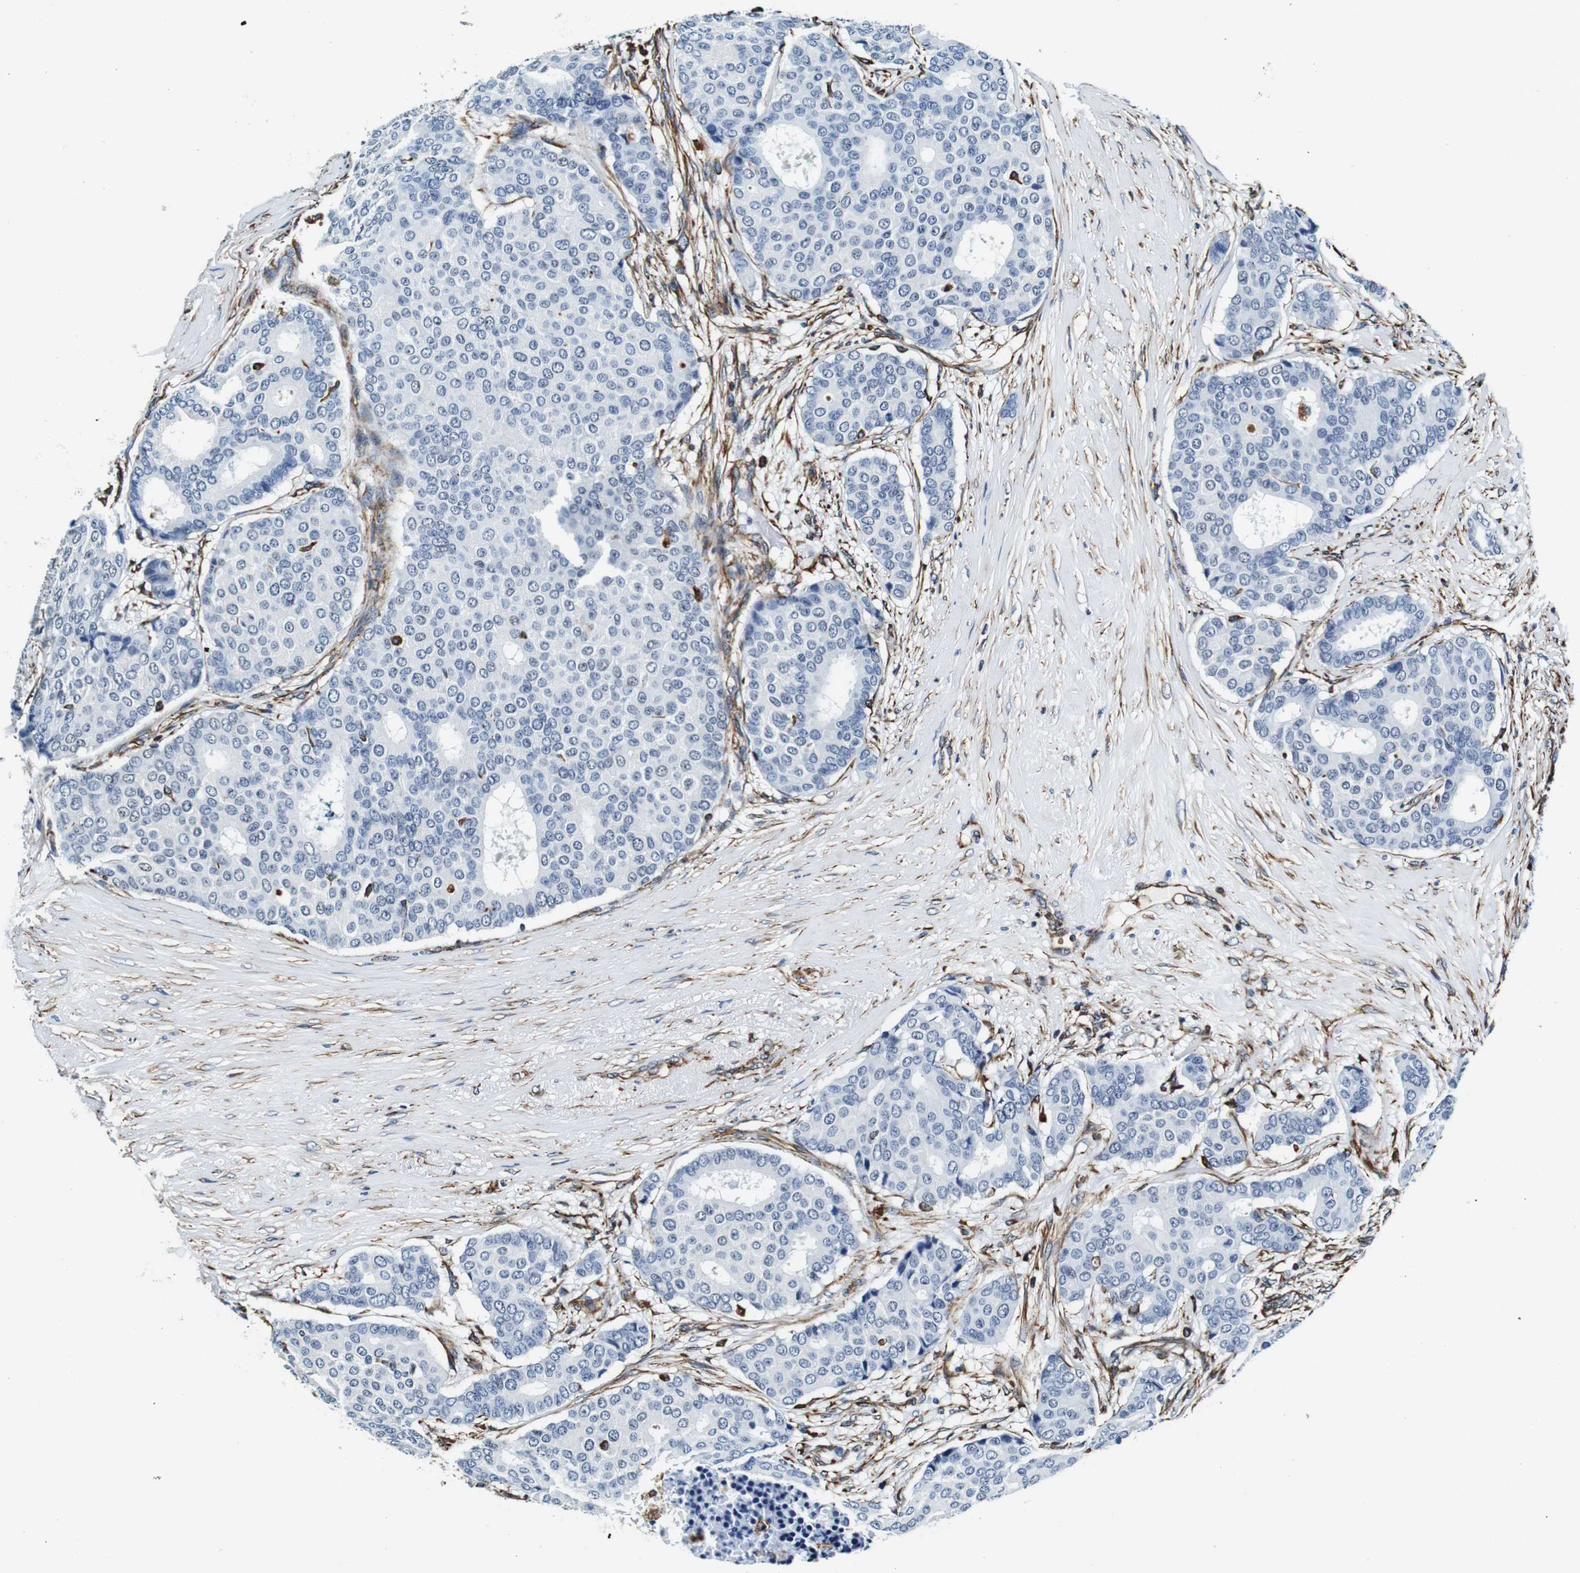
{"staining": {"intensity": "negative", "quantity": "none", "location": "none"}, "tissue": "breast cancer", "cell_type": "Tumor cells", "image_type": "cancer", "snomed": [{"axis": "morphology", "description": "Duct carcinoma"}, {"axis": "topography", "description": "Breast"}], "caption": "DAB immunohistochemical staining of human breast infiltrating ductal carcinoma displays no significant positivity in tumor cells. Brightfield microscopy of immunohistochemistry (IHC) stained with DAB (brown) and hematoxylin (blue), captured at high magnification.", "gene": "GJE1", "patient": {"sex": "female", "age": 75}}